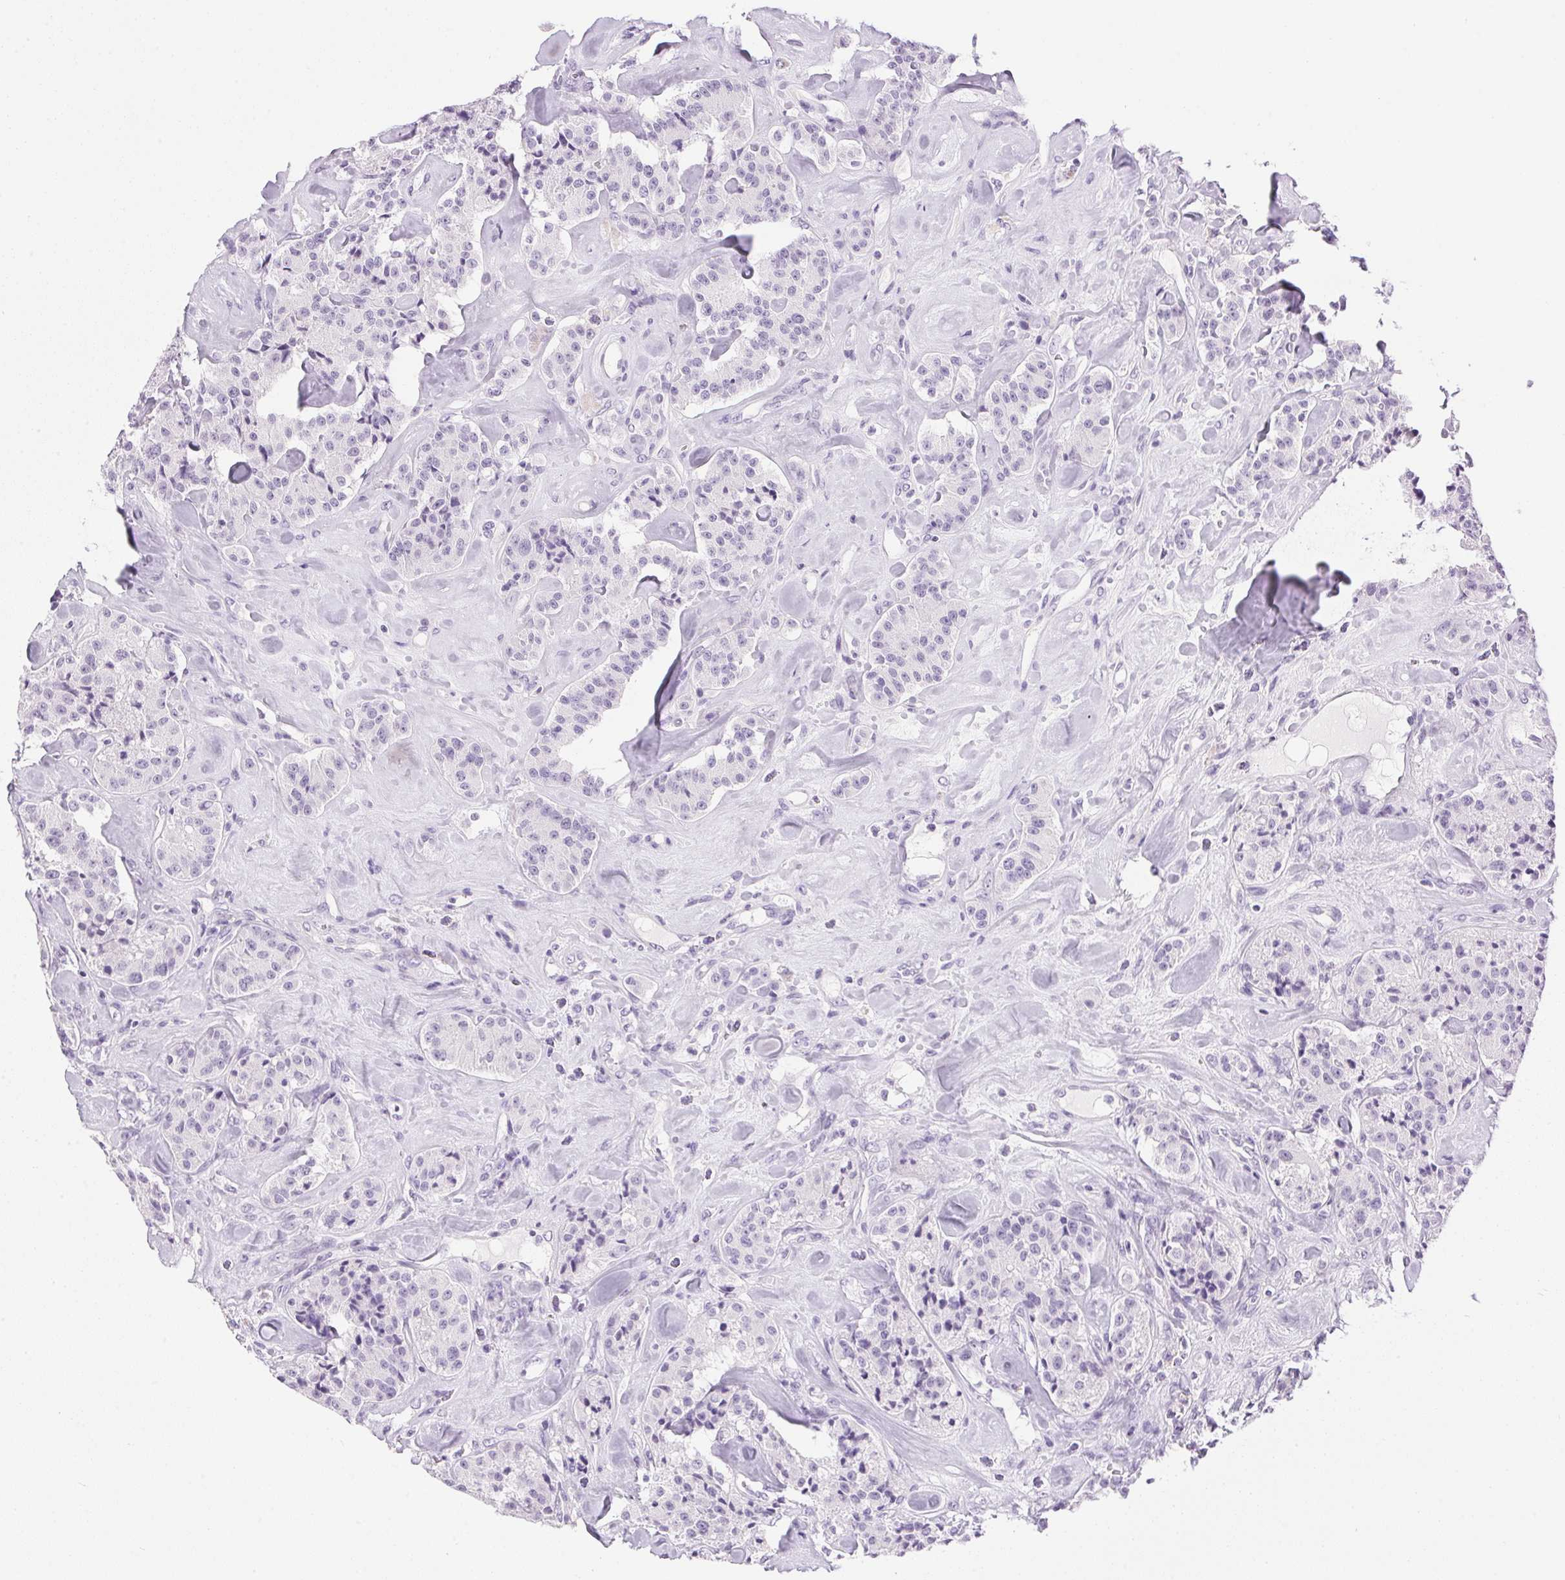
{"staining": {"intensity": "negative", "quantity": "none", "location": "none"}, "tissue": "carcinoid", "cell_type": "Tumor cells", "image_type": "cancer", "snomed": [{"axis": "morphology", "description": "Carcinoid, malignant, NOS"}, {"axis": "topography", "description": "Pancreas"}], "caption": "Image shows no significant protein positivity in tumor cells of carcinoid (malignant).", "gene": "SP7", "patient": {"sex": "male", "age": 41}}